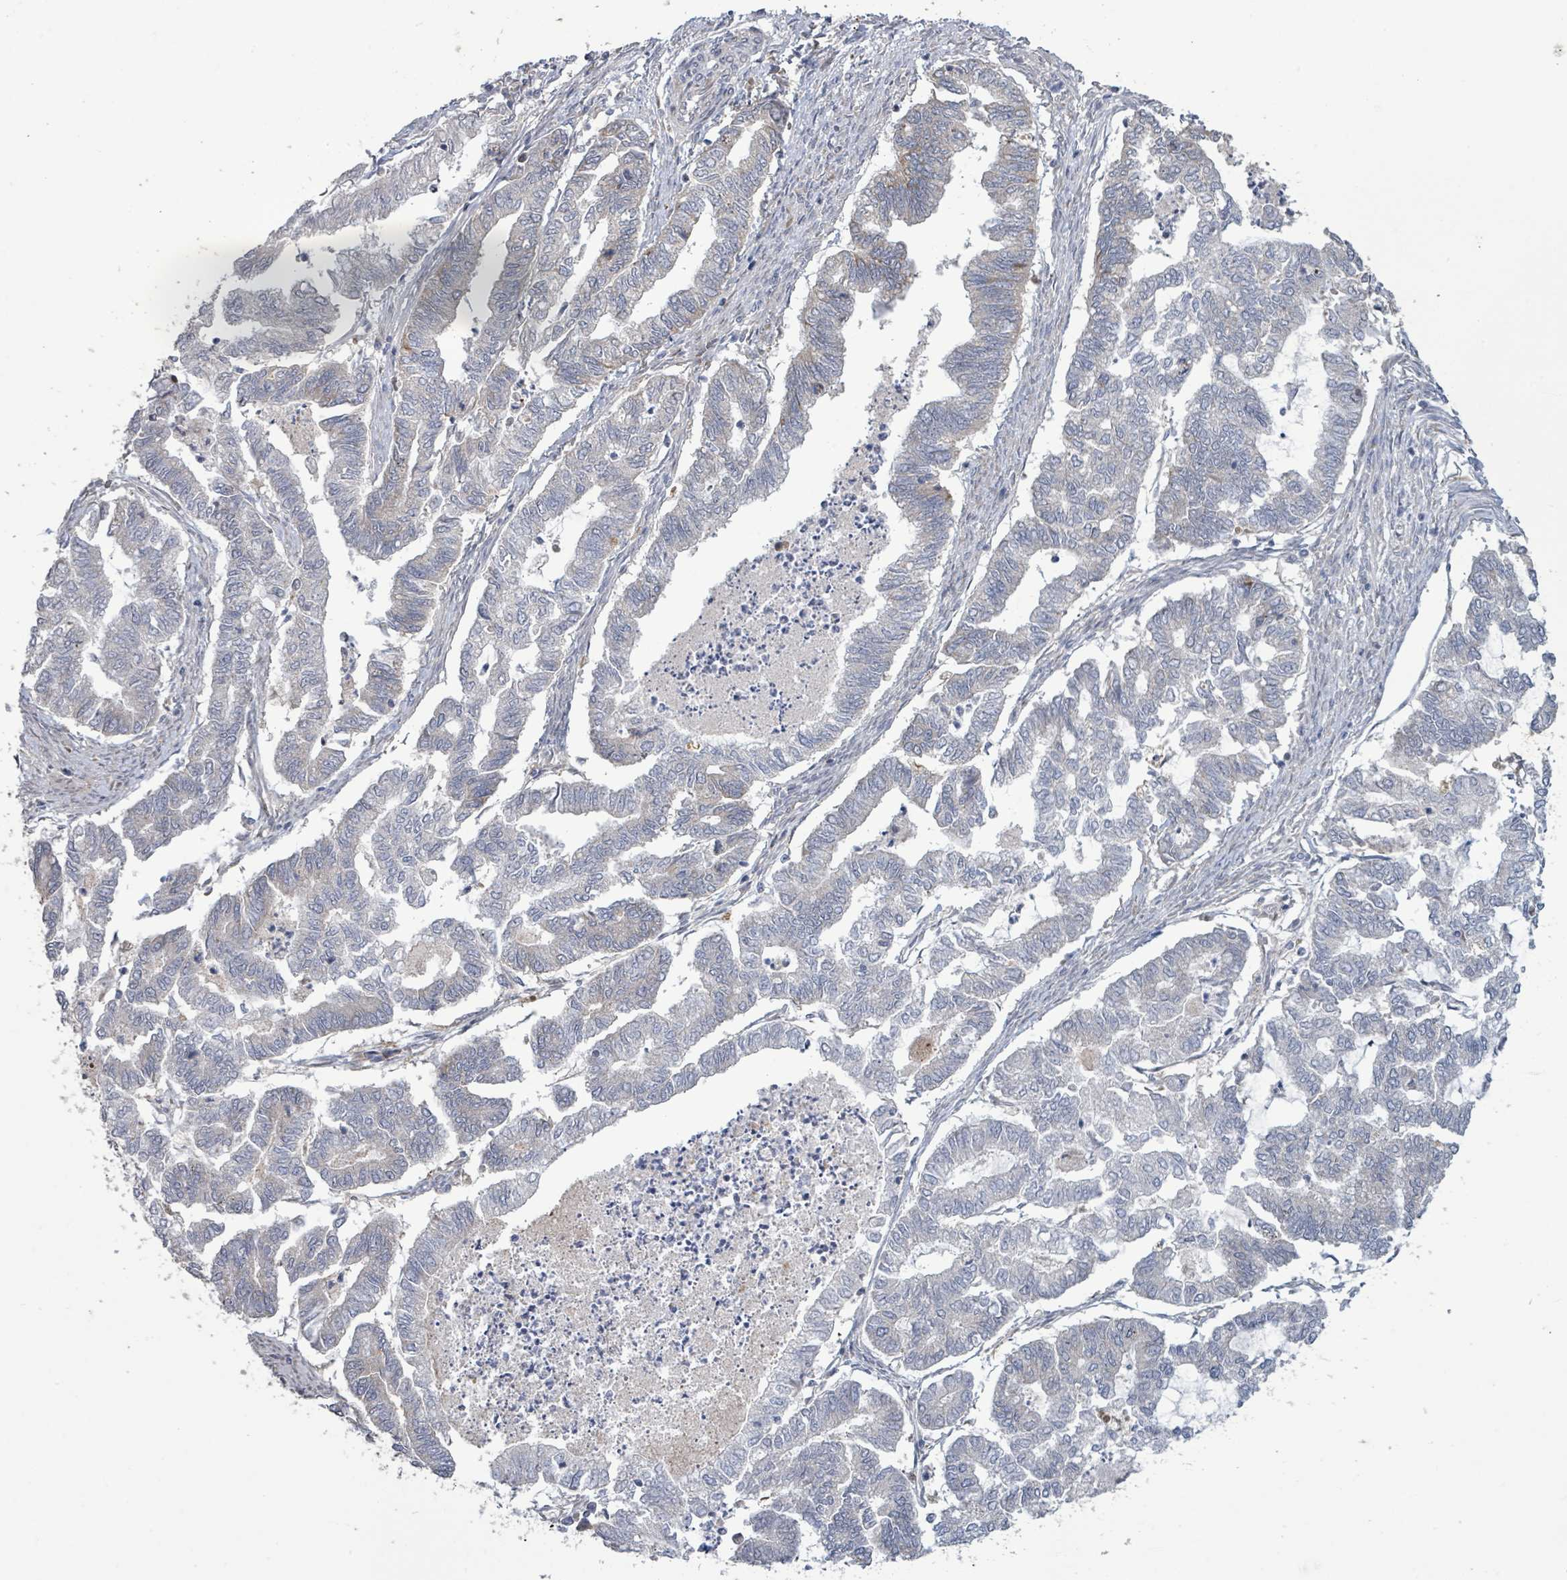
{"staining": {"intensity": "negative", "quantity": "none", "location": "none"}, "tissue": "endometrial cancer", "cell_type": "Tumor cells", "image_type": "cancer", "snomed": [{"axis": "morphology", "description": "Adenocarcinoma, NOS"}, {"axis": "topography", "description": "Endometrium"}], "caption": "IHC histopathology image of neoplastic tissue: endometrial cancer (adenocarcinoma) stained with DAB displays no significant protein positivity in tumor cells.", "gene": "LILRA4", "patient": {"sex": "female", "age": 79}}